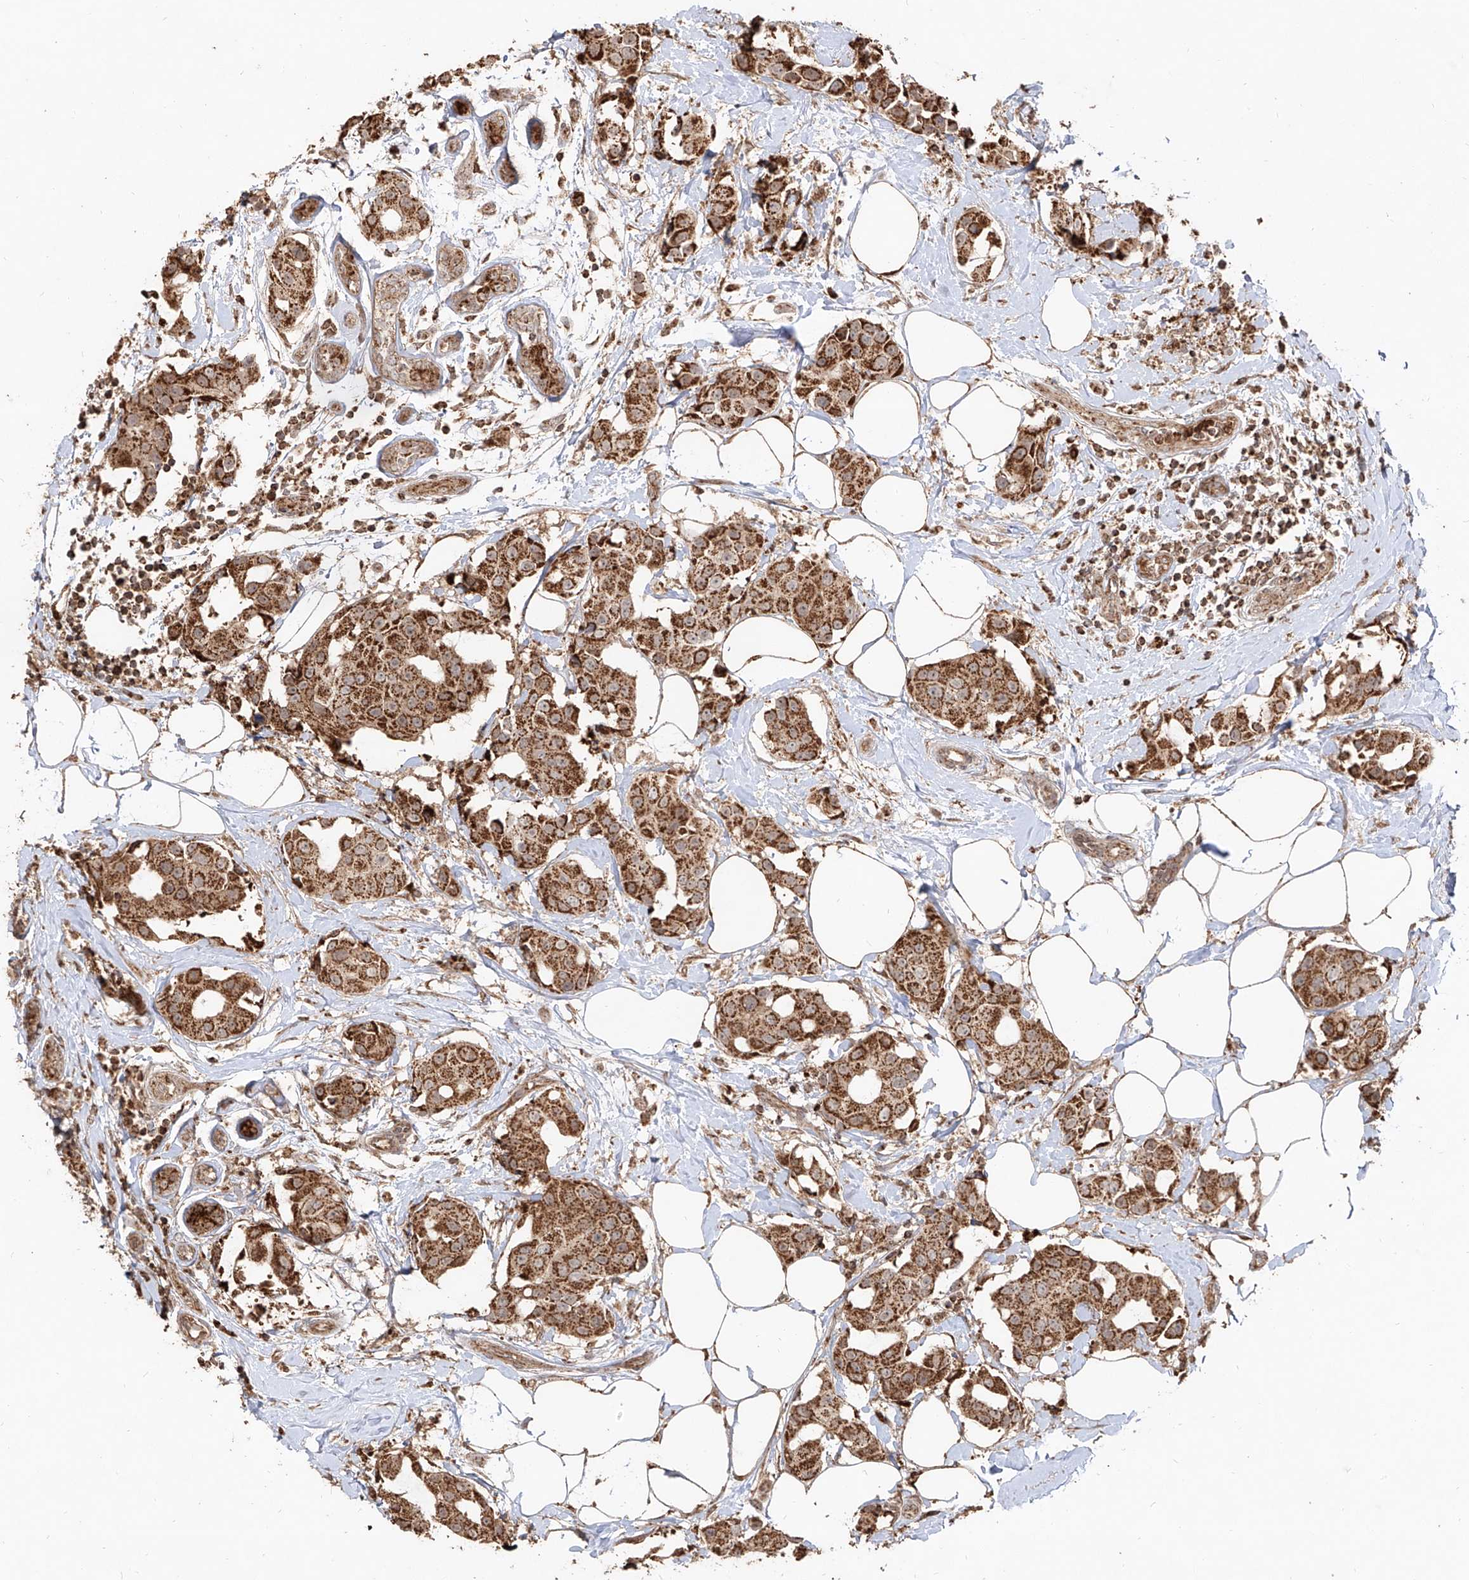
{"staining": {"intensity": "strong", "quantity": ">75%", "location": "cytoplasmic/membranous"}, "tissue": "breast cancer", "cell_type": "Tumor cells", "image_type": "cancer", "snomed": [{"axis": "morphology", "description": "Normal tissue, NOS"}, {"axis": "morphology", "description": "Duct carcinoma"}, {"axis": "topography", "description": "Breast"}], "caption": "Immunohistochemical staining of human breast cancer reveals high levels of strong cytoplasmic/membranous protein staining in about >75% of tumor cells.", "gene": "AIM2", "patient": {"sex": "female", "age": 39}}